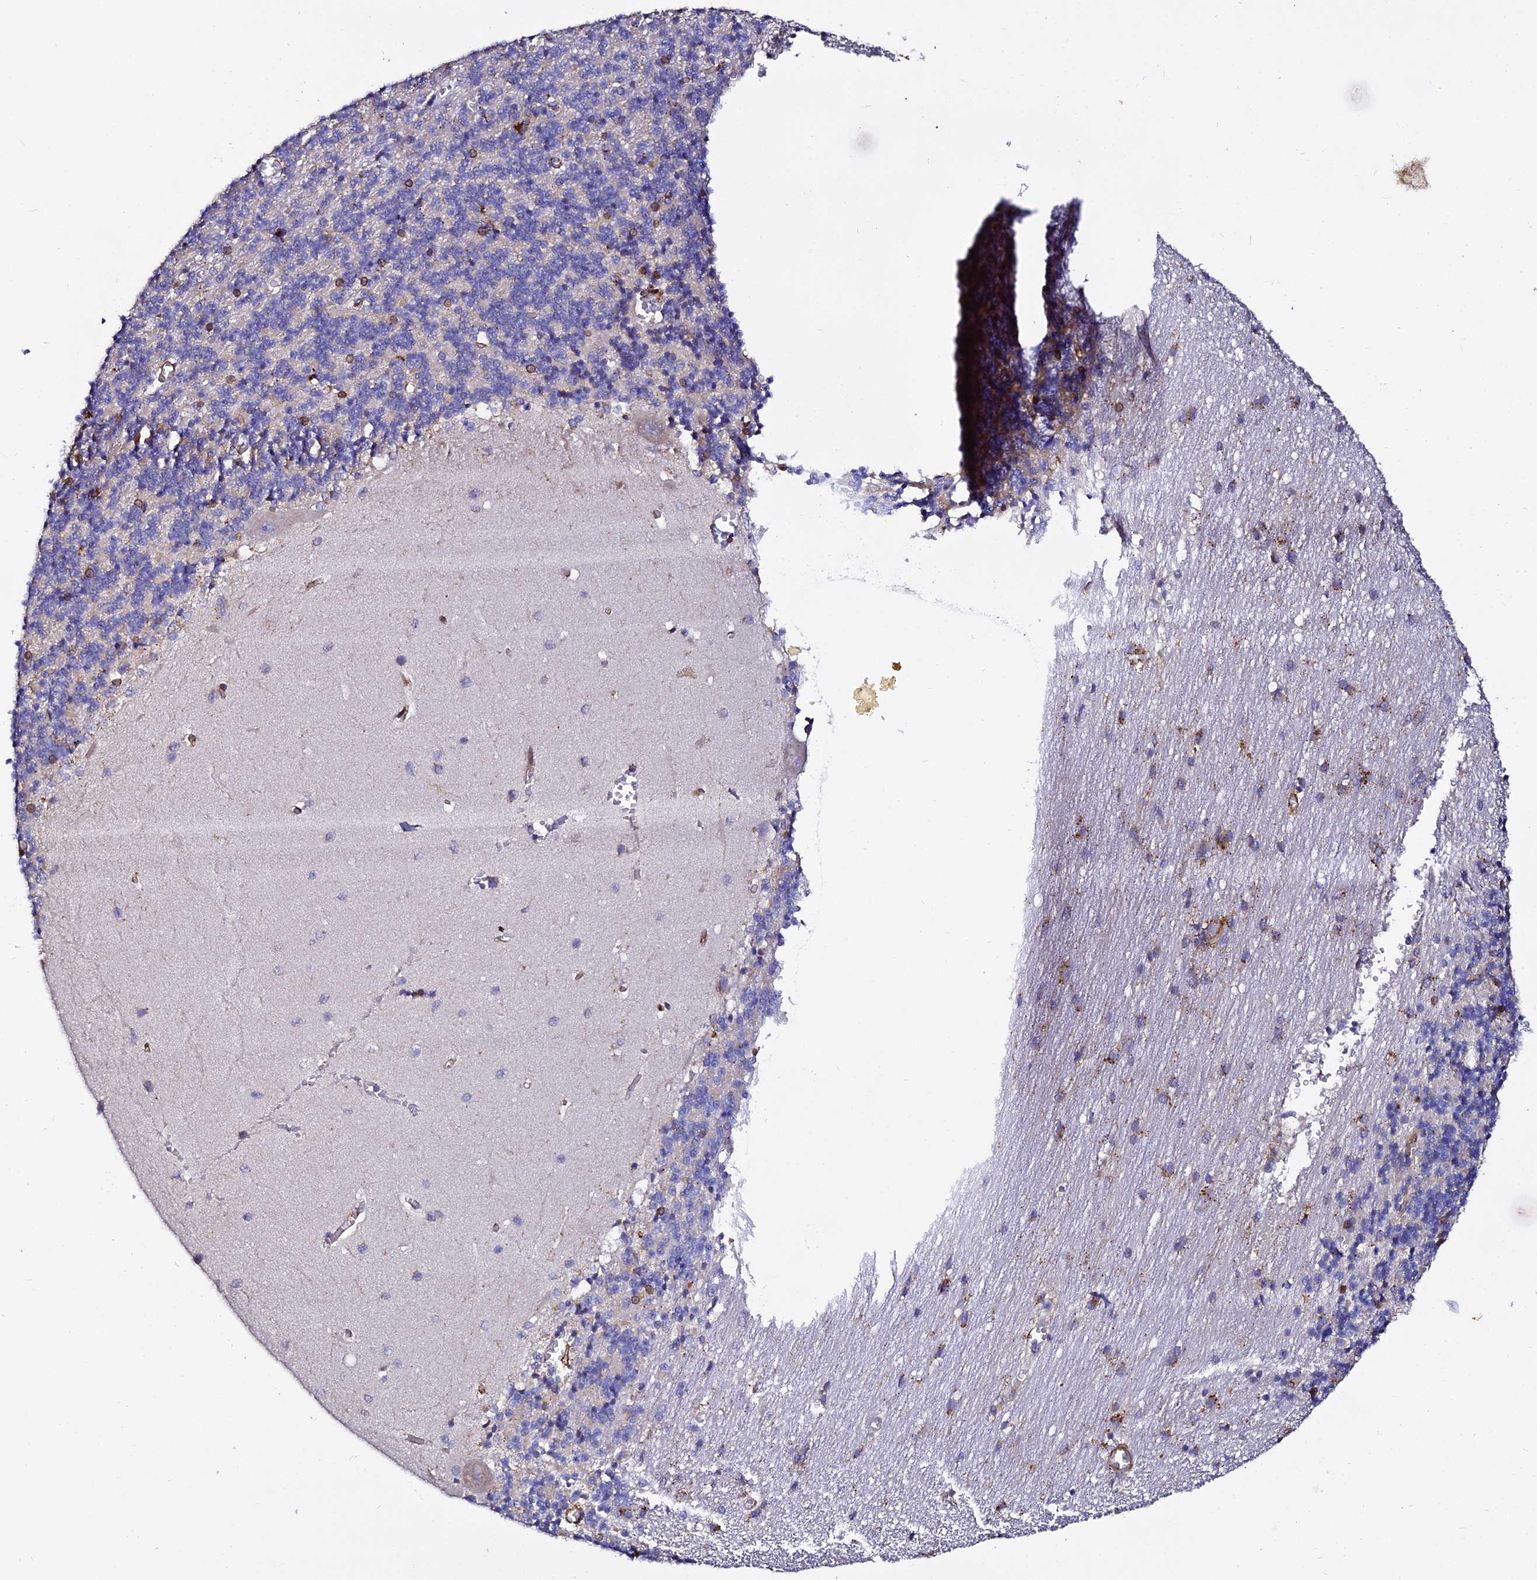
{"staining": {"intensity": "moderate", "quantity": "<25%", "location": "nuclear"}, "tissue": "cerebellum", "cell_type": "Cells in granular layer", "image_type": "normal", "snomed": [{"axis": "morphology", "description": "Normal tissue, NOS"}, {"axis": "topography", "description": "Cerebellum"}], "caption": "Cerebellum stained with DAB IHC exhibits low levels of moderate nuclear expression in about <25% of cells in granular layer. The staining is performed using DAB brown chromogen to label protein expression. The nuclei are counter-stained blue using hematoxylin.", "gene": "TRPV2", "patient": {"sex": "male", "age": 37}}